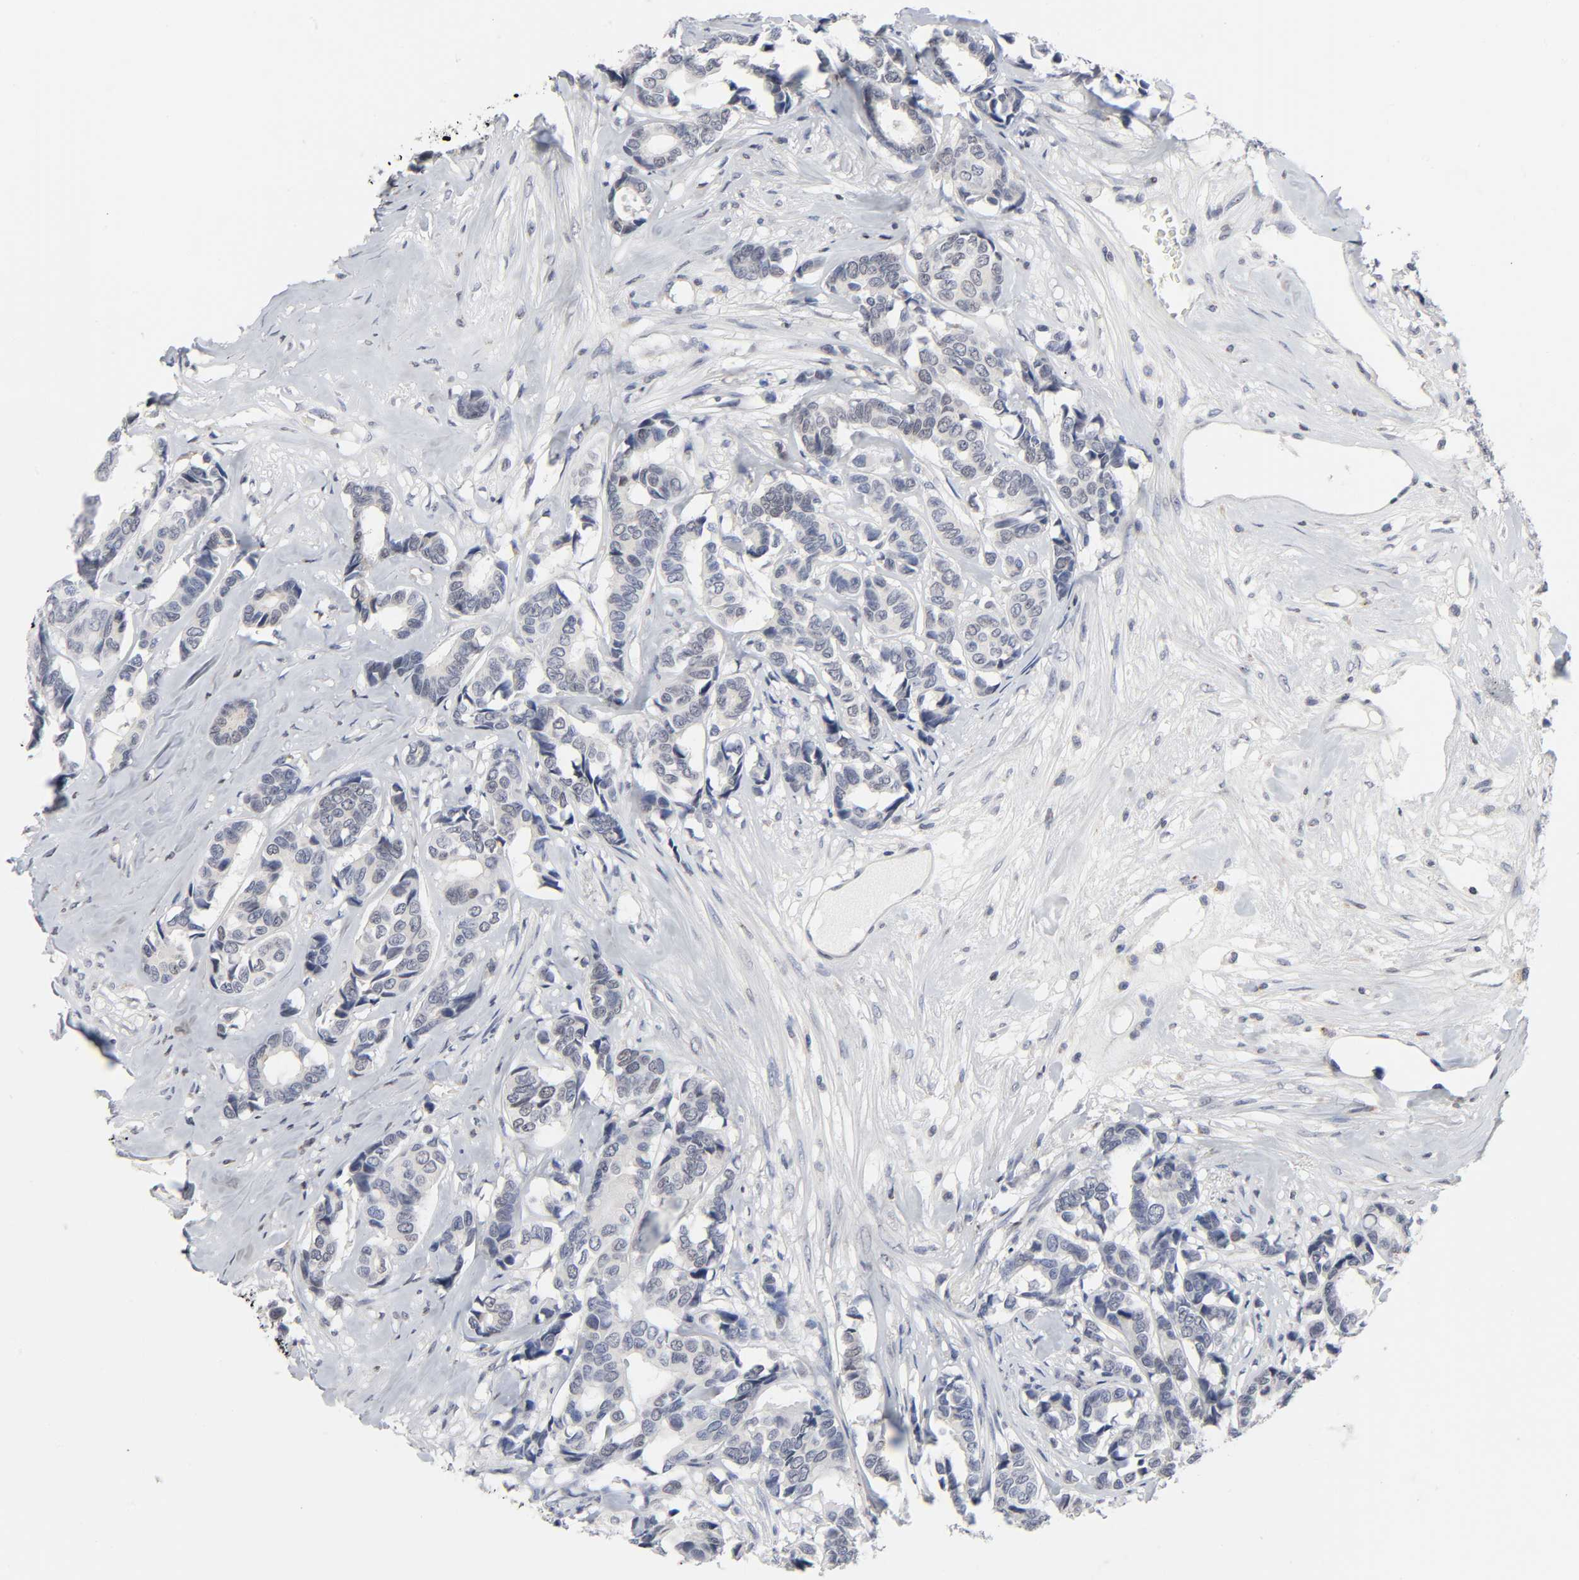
{"staining": {"intensity": "negative", "quantity": "none", "location": "none"}, "tissue": "breast cancer", "cell_type": "Tumor cells", "image_type": "cancer", "snomed": [{"axis": "morphology", "description": "Duct carcinoma"}, {"axis": "topography", "description": "Breast"}], "caption": "Immunohistochemistry (IHC) of human breast cancer demonstrates no positivity in tumor cells. (Brightfield microscopy of DAB immunohistochemistry at high magnification).", "gene": "SALL2", "patient": {"sex": "female", "age": 87}}